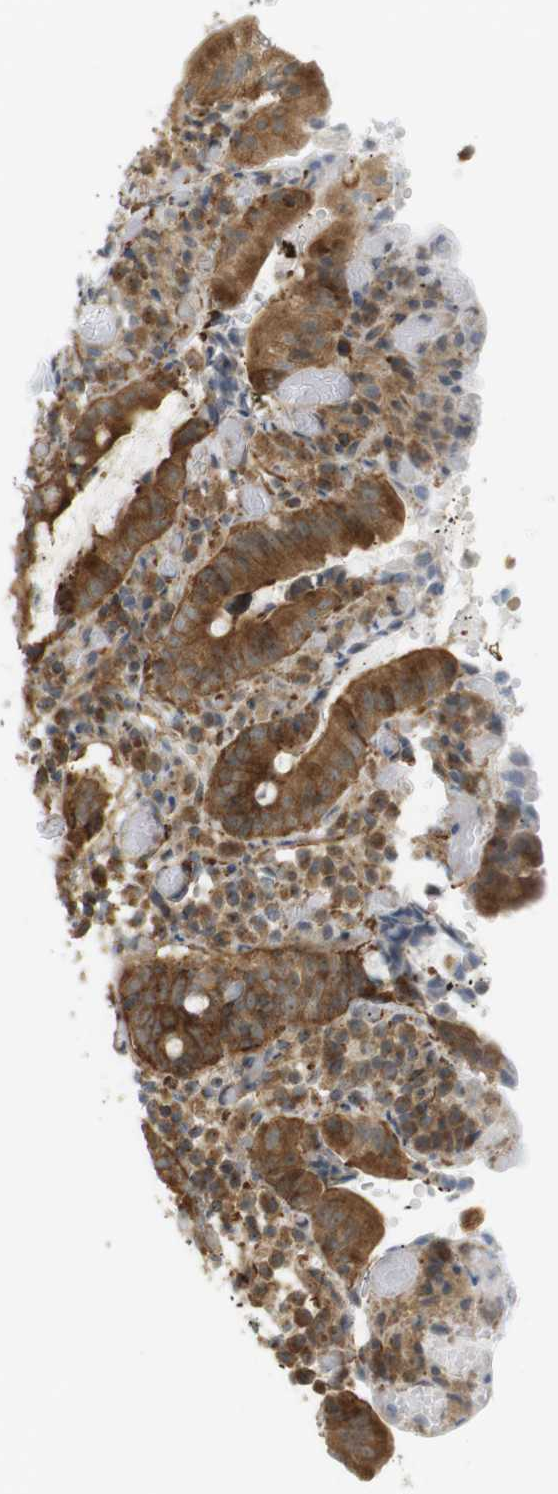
{"staining": {"intensity": "strong", "quantity": ">75%", "location": "cytoplasmic/membranous"}, "tissue": "small intestine", "cell_type": "Glandular cells", "image_type": "normal", "snomed": [{"axis": "morphology", "description": "Normal tissue, NOS"}, {"axis": "topography", "description": "Small intestine"}], "caption": "Small intestine stained for a protein (brown) reveals strong cytoplasmic/membranous positive expression in about >75% of glandular cells.", "gene": "PA2G4", "patient": {"sex": "male", "age": 71}}